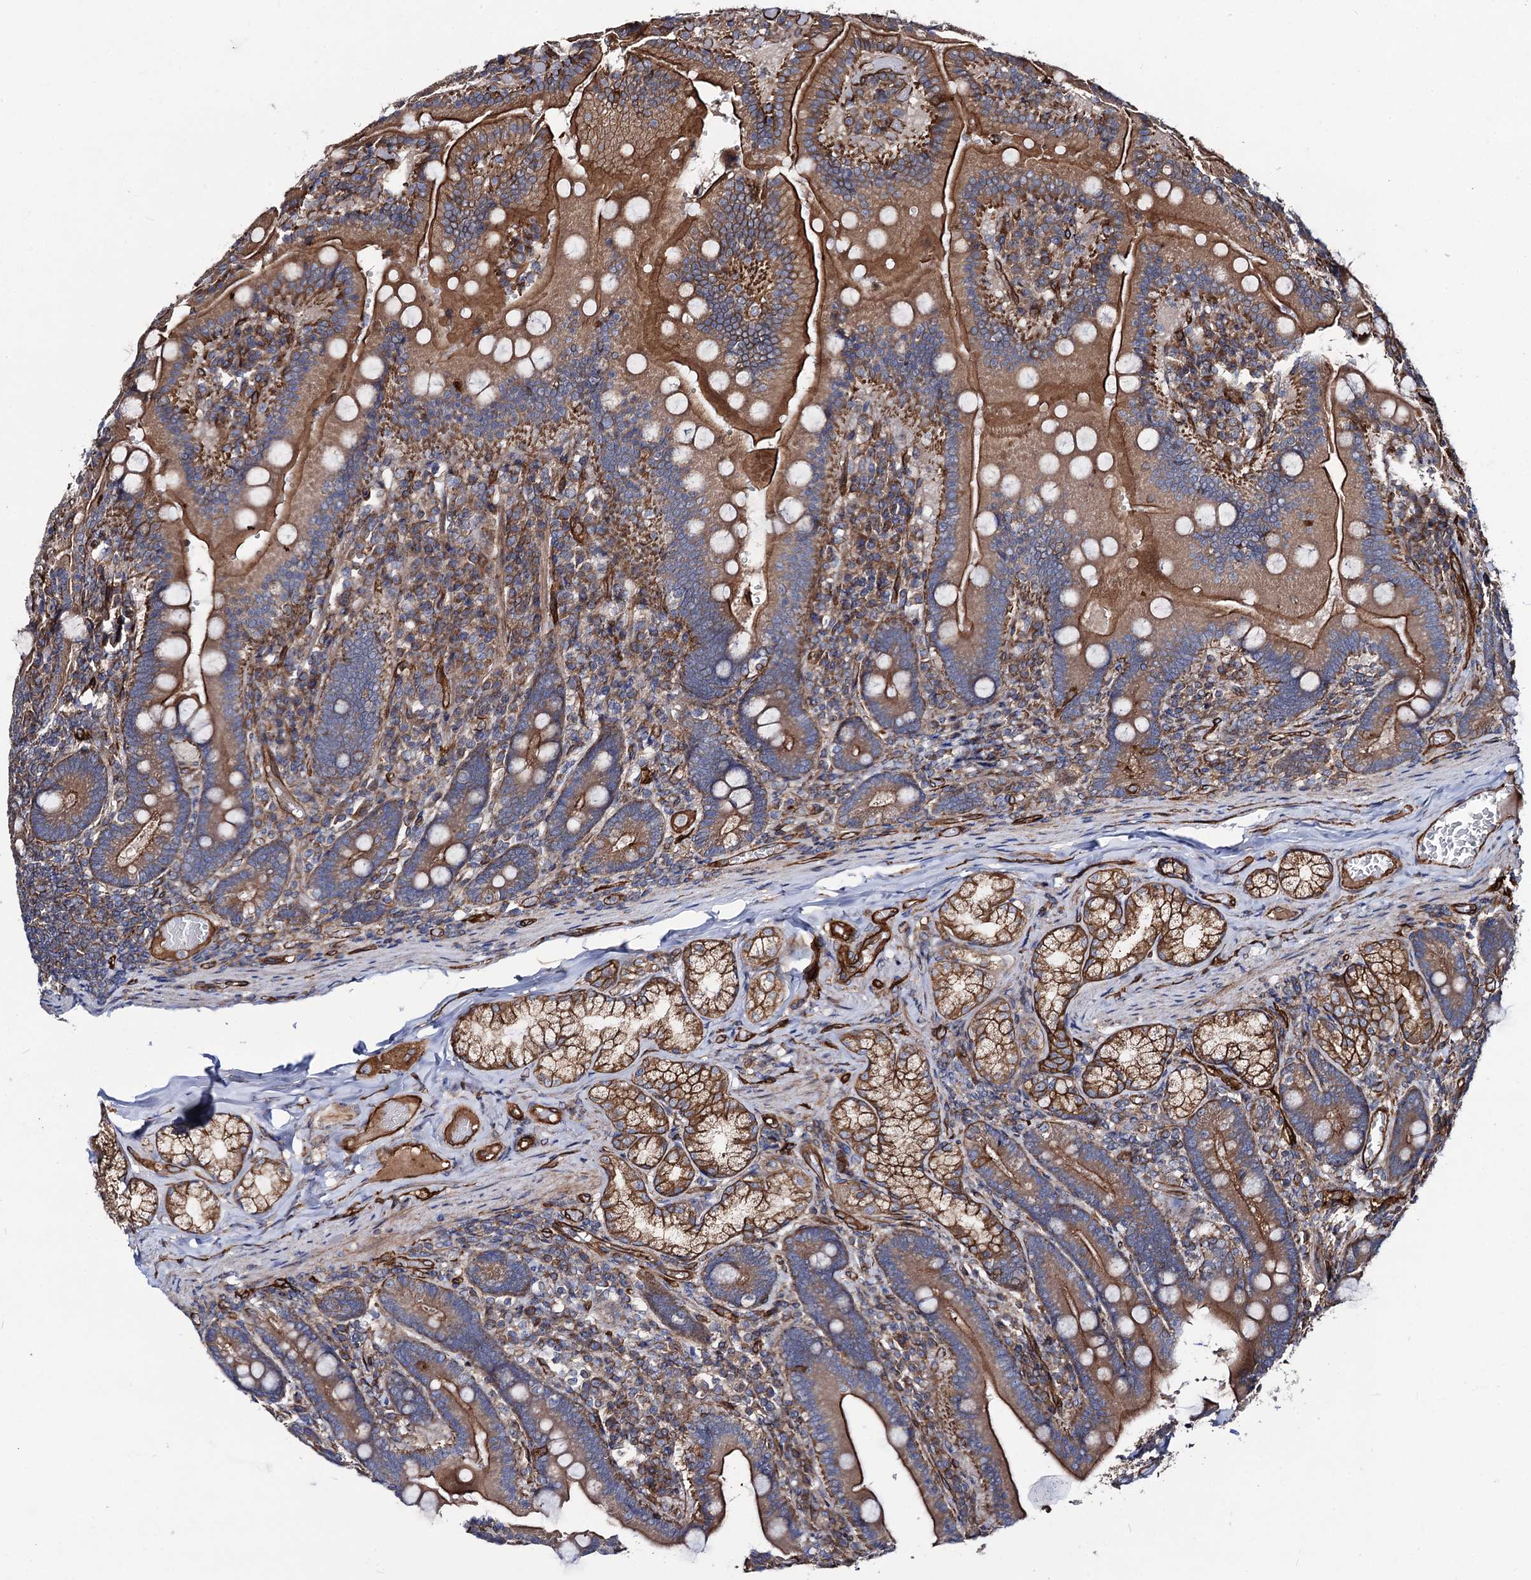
{"staining": {"intensity": "strong", "quantity": ">75%", "location": "cytoplasmic/membranous"}, "tissue": "duodenum", "cell_type": "Glandular cells", "image_type": "normal", "snomed": [{"axis": "morphology", "description": "Normal tissue, NOS"}, {"axis": "topography", "description": "Duodenum"}], "caption": "The histopathology image exhibits staining of unremarkable duodenum, revealing strong cytoplasmic/membranous protein positivity (brown color) within glandular cells.", "gene": "CIP2A", "patient": {"sex": "female", "age": 62}}